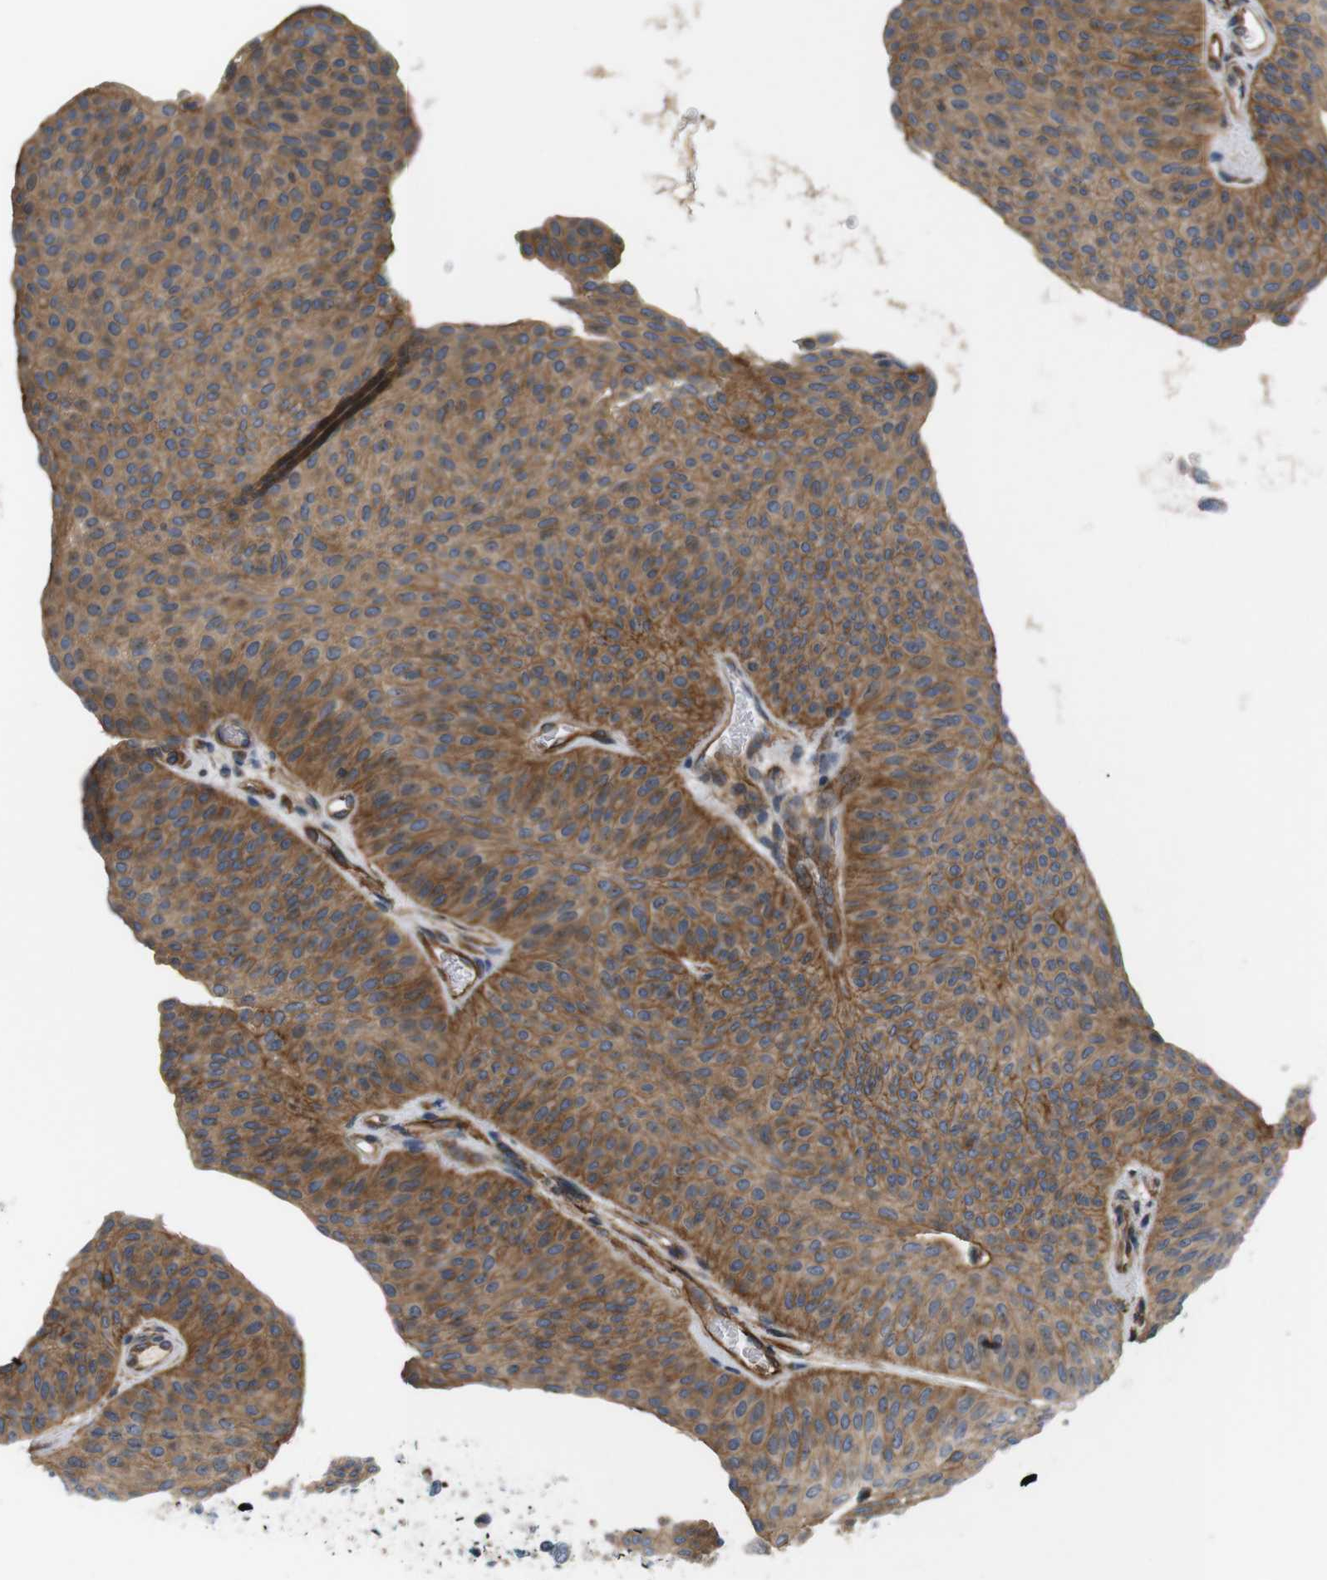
{"staining": {"intensity": "moderate", "quantity": ">75%", "location": "cytoplasmic/membranous"}, "tissue": "urothelial cancer", "cell_type": "Tumor cells", "image_type": "cancer", "snomed": [{"axis": "morphology", "description": "Urothelial carcinoma, Low grade"}, {"axis": "topography", "description": "Urinary bladder"}], "caption": "Low-grade urothelial carcinoma stained with a brown dye exhibits moderate cytoplasmic/membranous positive staining in about >75% of tumor cells.", "gene": "BVES", "patient": {"sex": "female", "age": 60}}